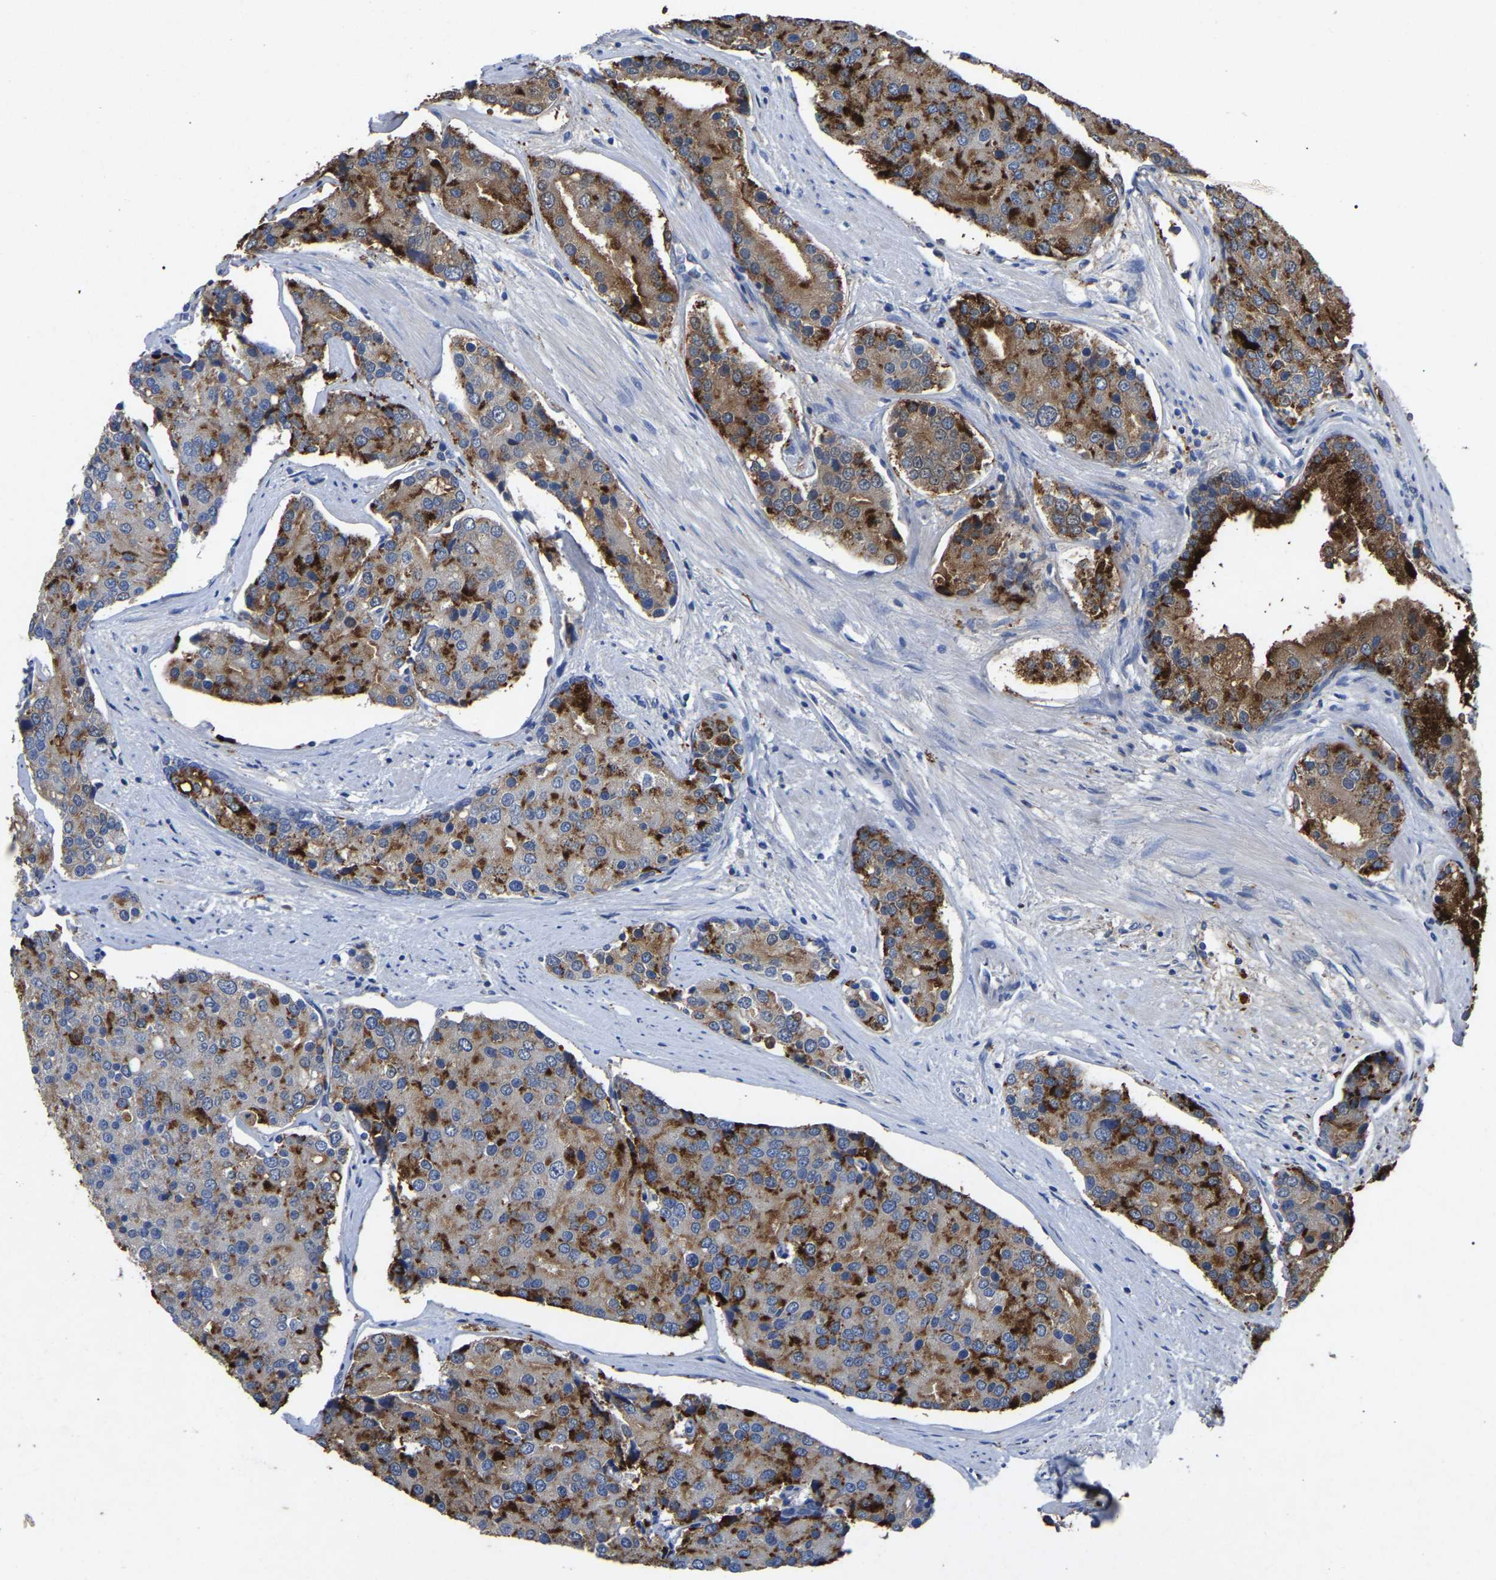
{"staining": {"intensity": "strong", "quantity": "25%-75%", "location": "cytoplasmic/membranous"}, "tissue": "prostate cancer", "cell_type": "Tumor cells", "image_type": "cancer", "snomed": [{"axis": "morphology", "description": "Adenocarcinoma, High grade"}, {"axis": "topography", "description": "Prostate"}], "caption": "Prostate cancer was stained to show a protein in brown. There is high levels of strong cytoplasmic/membranous staining in approximately 25%-75% of tumor cells.", "gene": "SMPD2", "patient": {"sex": "male", "age": 50}}